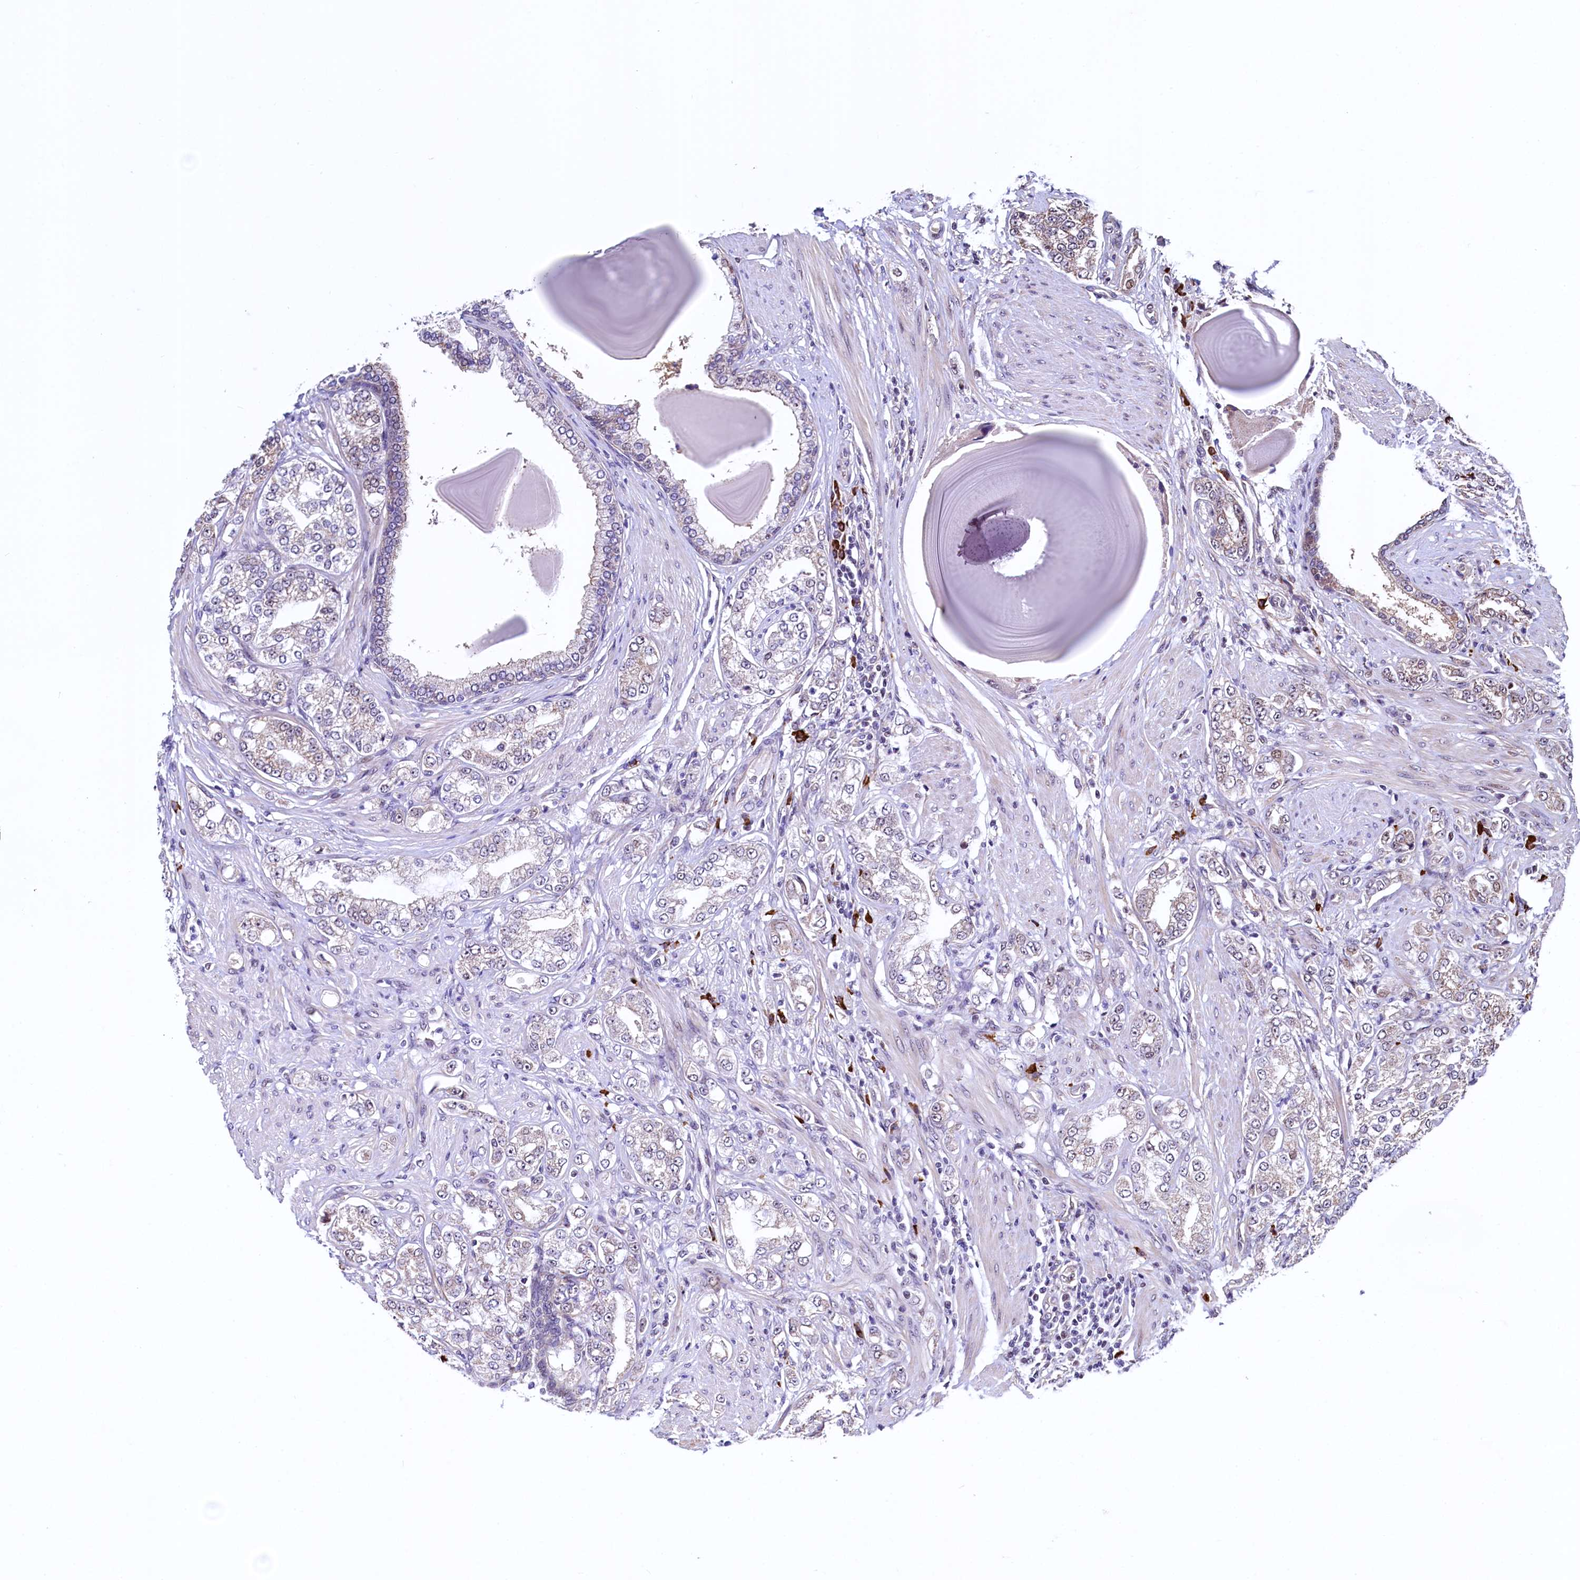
{"staining": {"intensity": "weak", "quantity": "<25%", "location": "cytoplasmic/membranous"}, "tissue": "prostate cancer", "cell_type": "Tumor cells", "image_type": "cancer", "snomed": [{"axis": "morphology", "description": "Adenocarcinoma, High grade"}, {"axis": "topography", "description": "Prostate"}], "caption": "DAB (3,3'-diaminobenzidine) immunohistochemical staining of prostate cancer (adenocarcinoma (high-grade)) exhibits no significant staining in tumor cells.", "gene": "RBFA", "patient": {"sex": "male", "age": 64}}